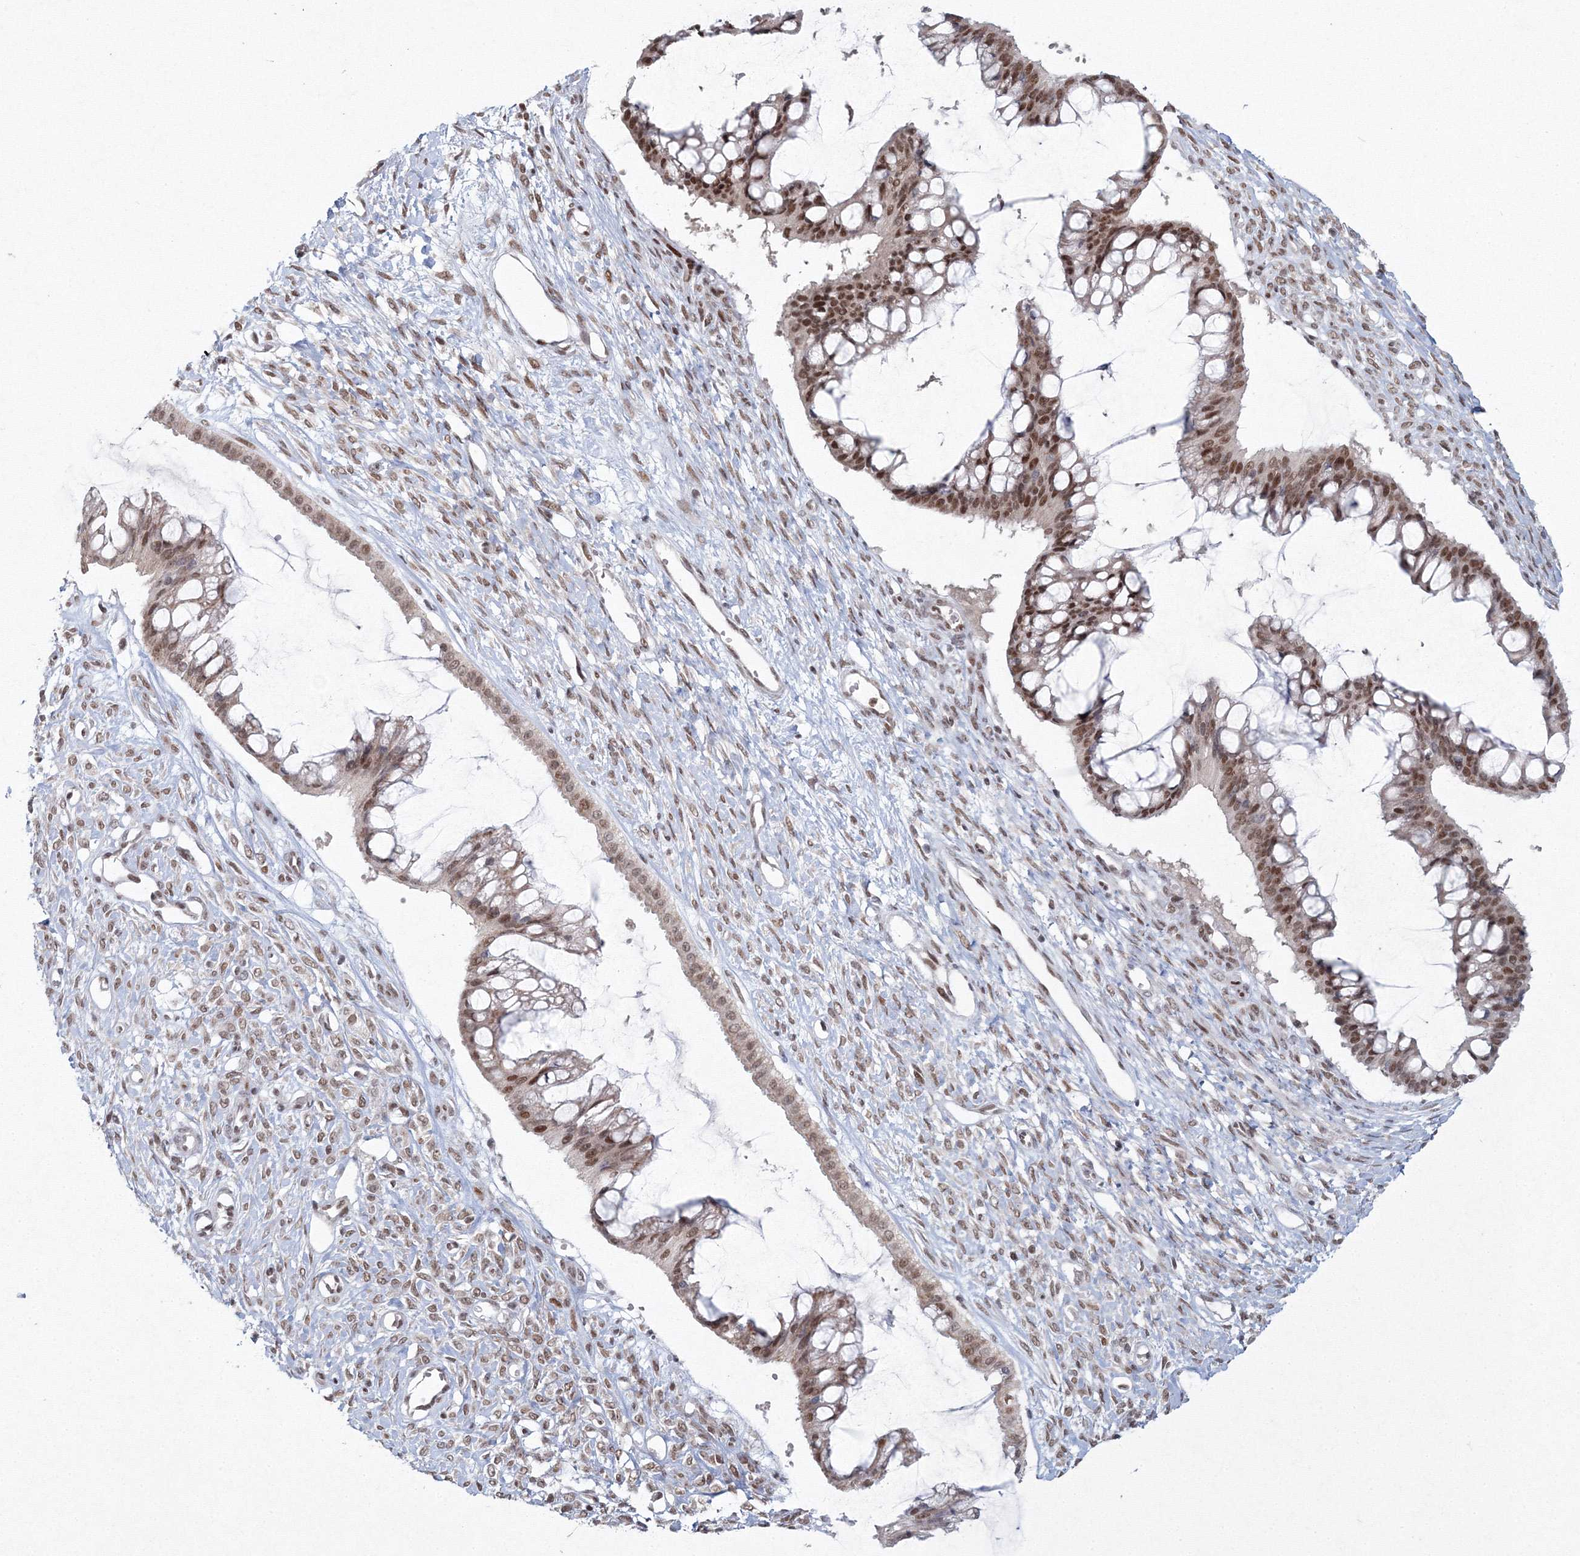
{"staining": {"intensity": "moderate", "quantity": ">75%", "location": "nuclear"}, "tissue": "ovarian cancer", "cell_type": "Tumor cells", "image_type": "cancer", "snomed": [{"axis": "morphology", "description": "Cystadenocarcinoma, mucinous, NOS"}, {"axis": "topography", "description": "Ovary"}], "caption": "IHC micrograph of human ovarian mucinous cystadenocarcinoma stained for a protein (brown), which demonstrates medium levels of moderate nuclear expression in about >75% of tumor cells.", "gene": "C3orf33", "patient": {"sex": "female", "age": 73}}